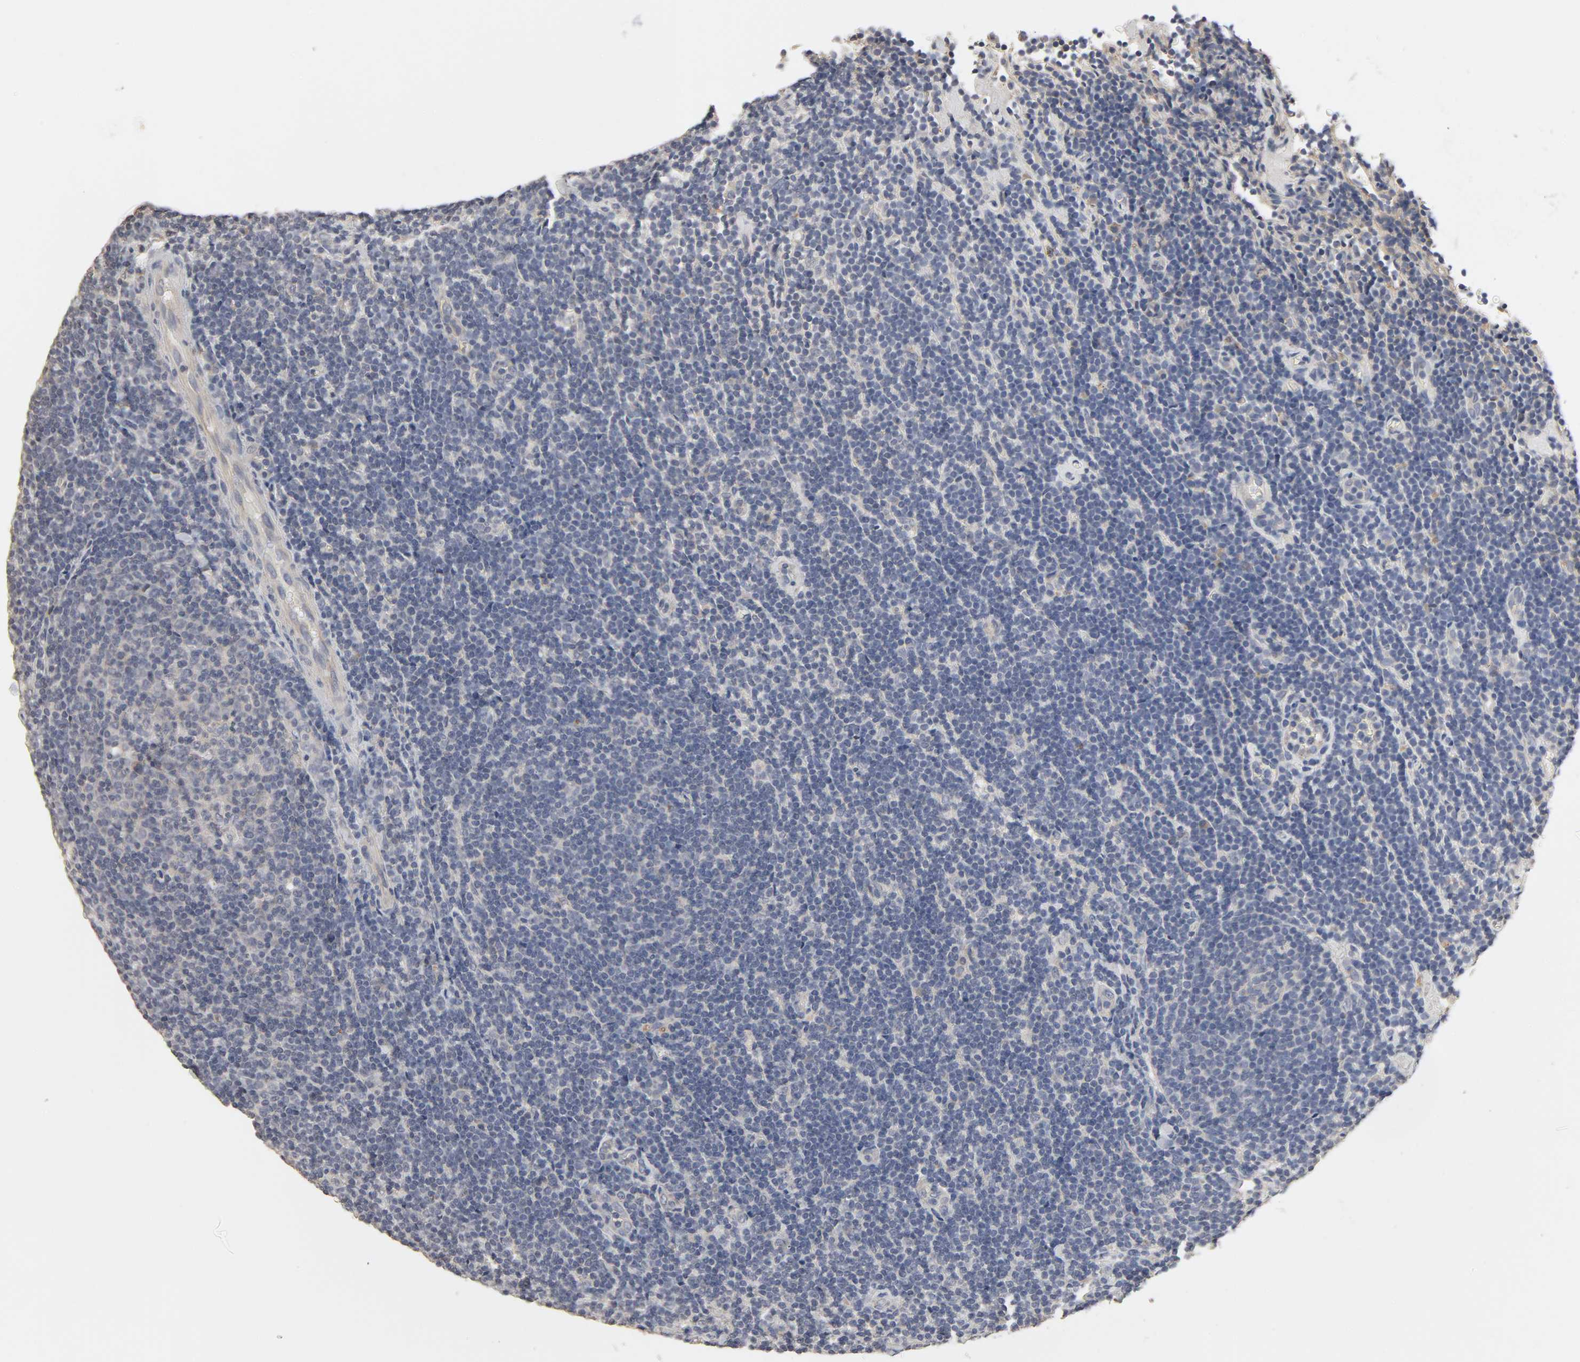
{"staining": {"intensity": "negative", "quantity": "none", "location": "none"}, "tissue": "lymphoma", "cell_type": "Tumor cells", "image_type": "cancer", "snomed": [{"axis": "morphology", "description": "Malignant lymphoma, non-Hodgkin's type, Low grade"}, {"axis": "topography", "description": "Lymph node"}], "caption": "Tumor cells show no significant staining in lymphoma. (Stains: DAB immunohistochemistry with hematoxylin counter stain, Microscopy: brightfield microscopy at high magnification).", "gene": "SLC10A2", "patient": {"sex": "male", "age": 70}}